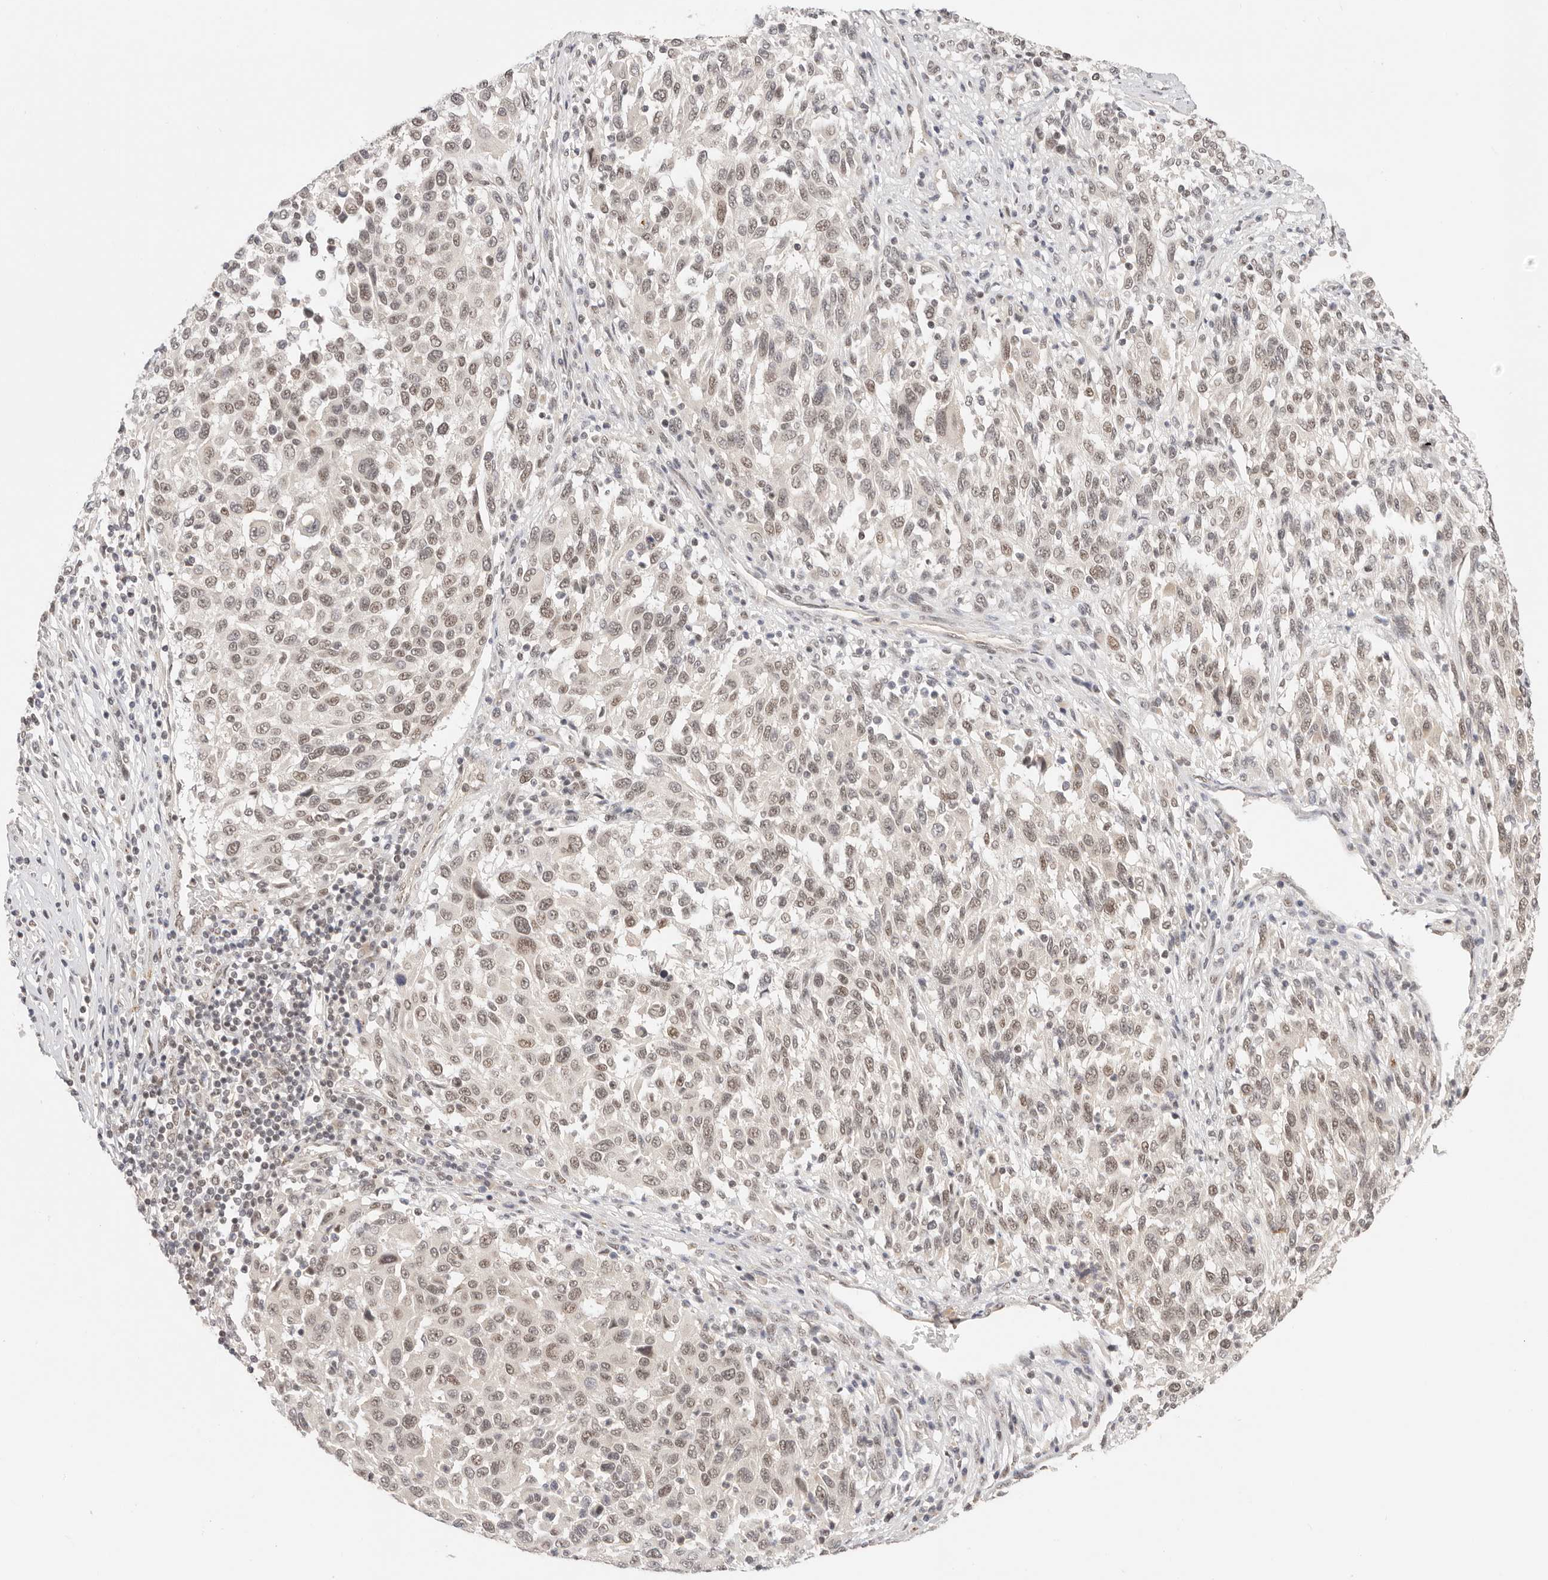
{"staining": {"intensity": "weak", "quantity": ">75%", "location": "nuclear"}, "tissue": "melanoma", "cell_type": "Tumor cells", "image_type": "cancer", "snomed": [{"axis": "morphology", "description": "Malignant melanoma, Metastatic site"}, {"axis": "topography", "description": "Lymph node"}], "caption": "Protein expression analysis of human melanoma reveals weak nuclear positivity in about >75% of tumor cells.", "gene": "RFC3", "patient": {"sex": "male", "age": 61}}